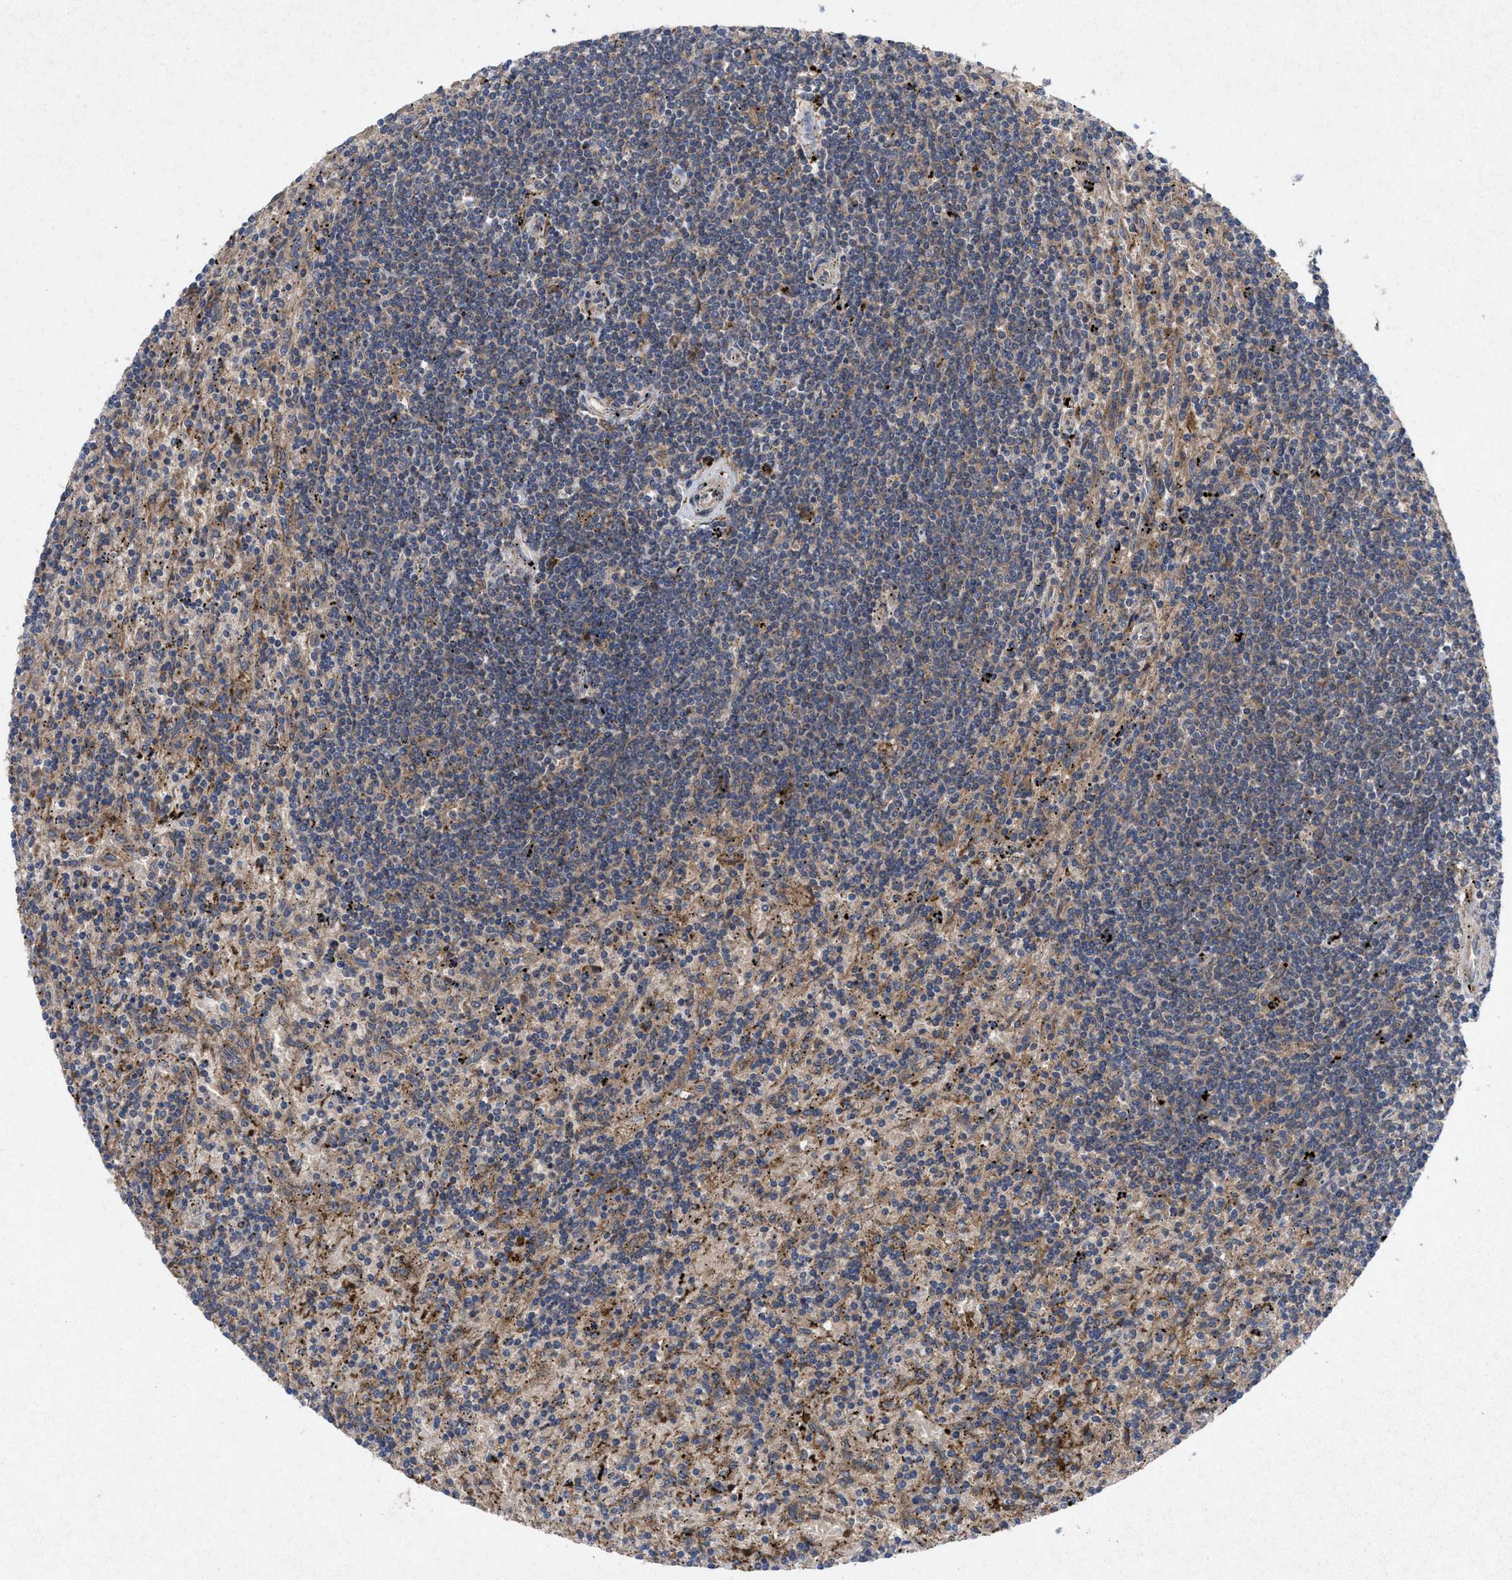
{"staining": {"intensity": "weak", "quantity": "<25%", "location": "cytoplasmic/membranous"}, "tissue": "lymphoma", "cell_type": "Tumor cells", "image_type": "cancer", "snomed": [{"axis": "morphology", "description": "Malignant lymphoma, non-Hodgkin's type, Low grade"}, {"axis": "topography", "description": "Spleen"}], "caption": "A high-resolution image shows IHC staining of low-grade malignant lymphoma, non-Hodgkin's type, which demonstrates no significant positivity in tumor cells. Brightfield microscopy of immunohistochemistry stained with DAB (3,3'-diaminobenzidine) (brown) and hematoxylin (blue), captured at high magnification.", "gene": "MSI2", "patient": {"sex": "male", "age": 76}}